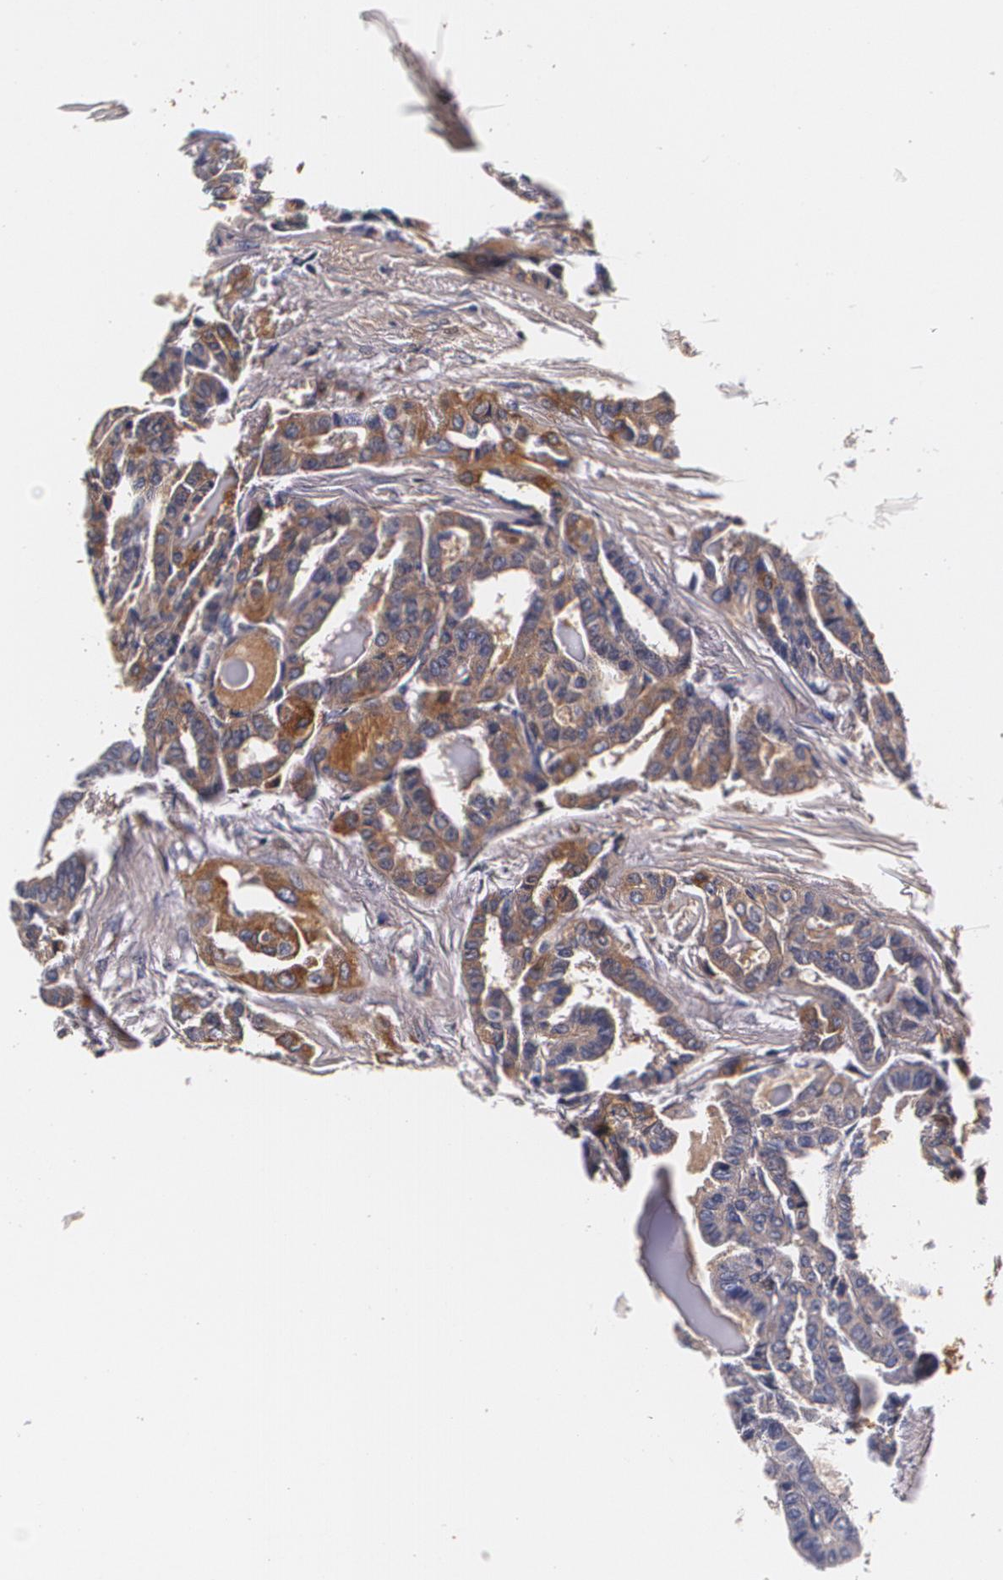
{"staining": {"intensity": "moderate", "quantity": ">75%", "location": "cytoplasmic/membranous"}, "tissue": "thyroid cancer", "cell_type": "Tumor cells", "image_type": "cancer", "snomed": [{"axis": "morphology", "description": "Carcinoma, NOS"}, {"axis": "topography", "description": "Thyroid gland"}], "caption": "Thyroid carcinoma tissue demonstrates moderate cytoplasmic/membranous expression in approximately >75% of tumor cells, visualized by immunohistochemistry.", "gene": "TTR", "patient": {"sex": "female", "age": 91}}